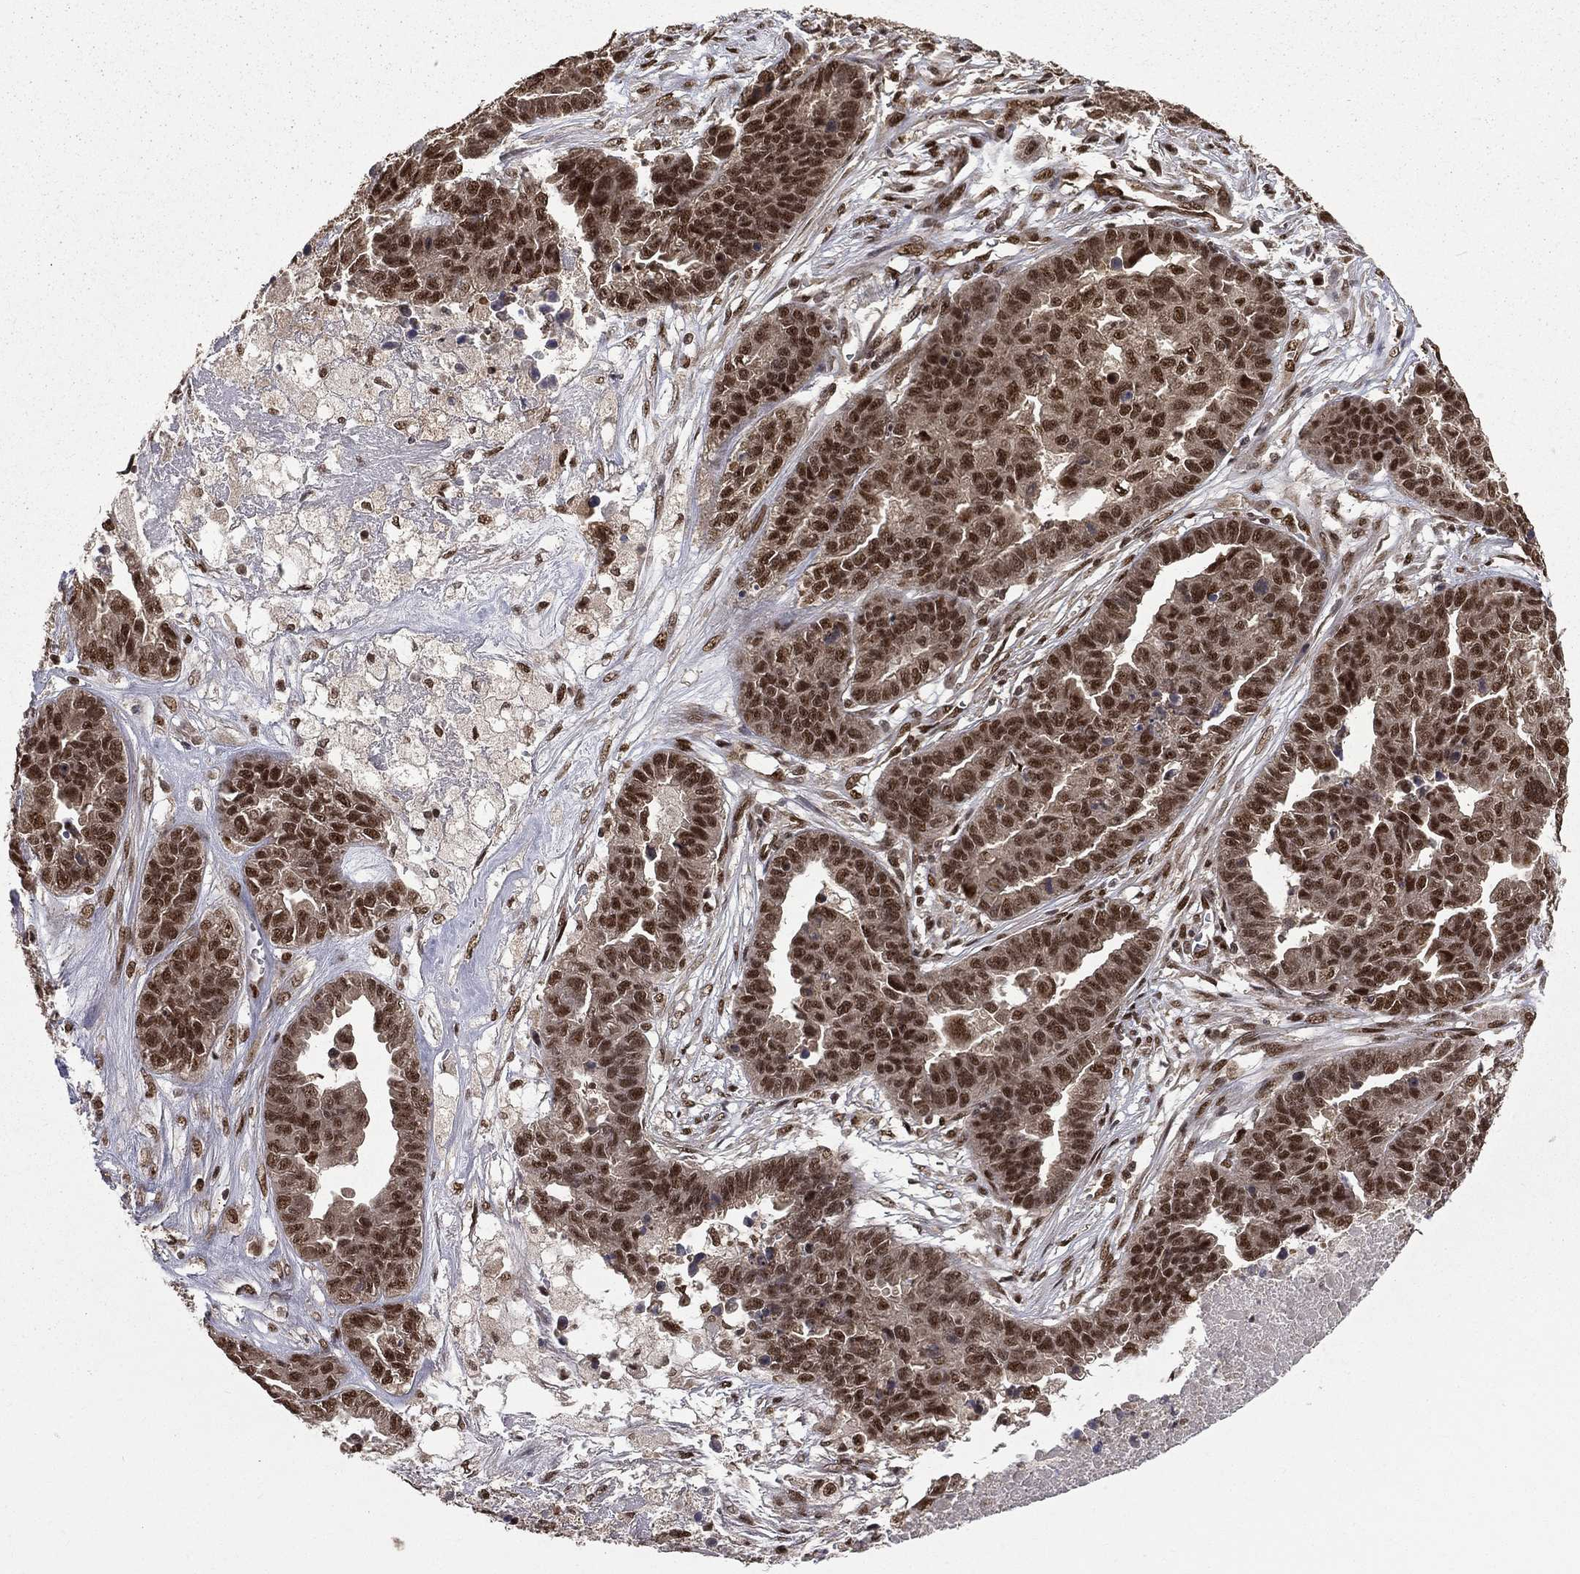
{"staining": {"intensity": "strong", "quantity": "25%-75%", "location": "nuclear"}, "tissue": "ovarian cancer", "cell_type": "Tumor cells", "image_type": "cancer", "snomed": [{"axis": "morphology", "description": "Cystadenocarcinoma, serous, NOS"}, {"axis": "topography", "description": "Ovary"}], "caption": "Serous cystadenocarcinoma (ovarian) stained with immunohistochemistry displays strong nuclear positivity in approximately 25%-75% of tumor cells.", "gene": "JMJD6", "patient": {"sex": "female", "age": 87}}